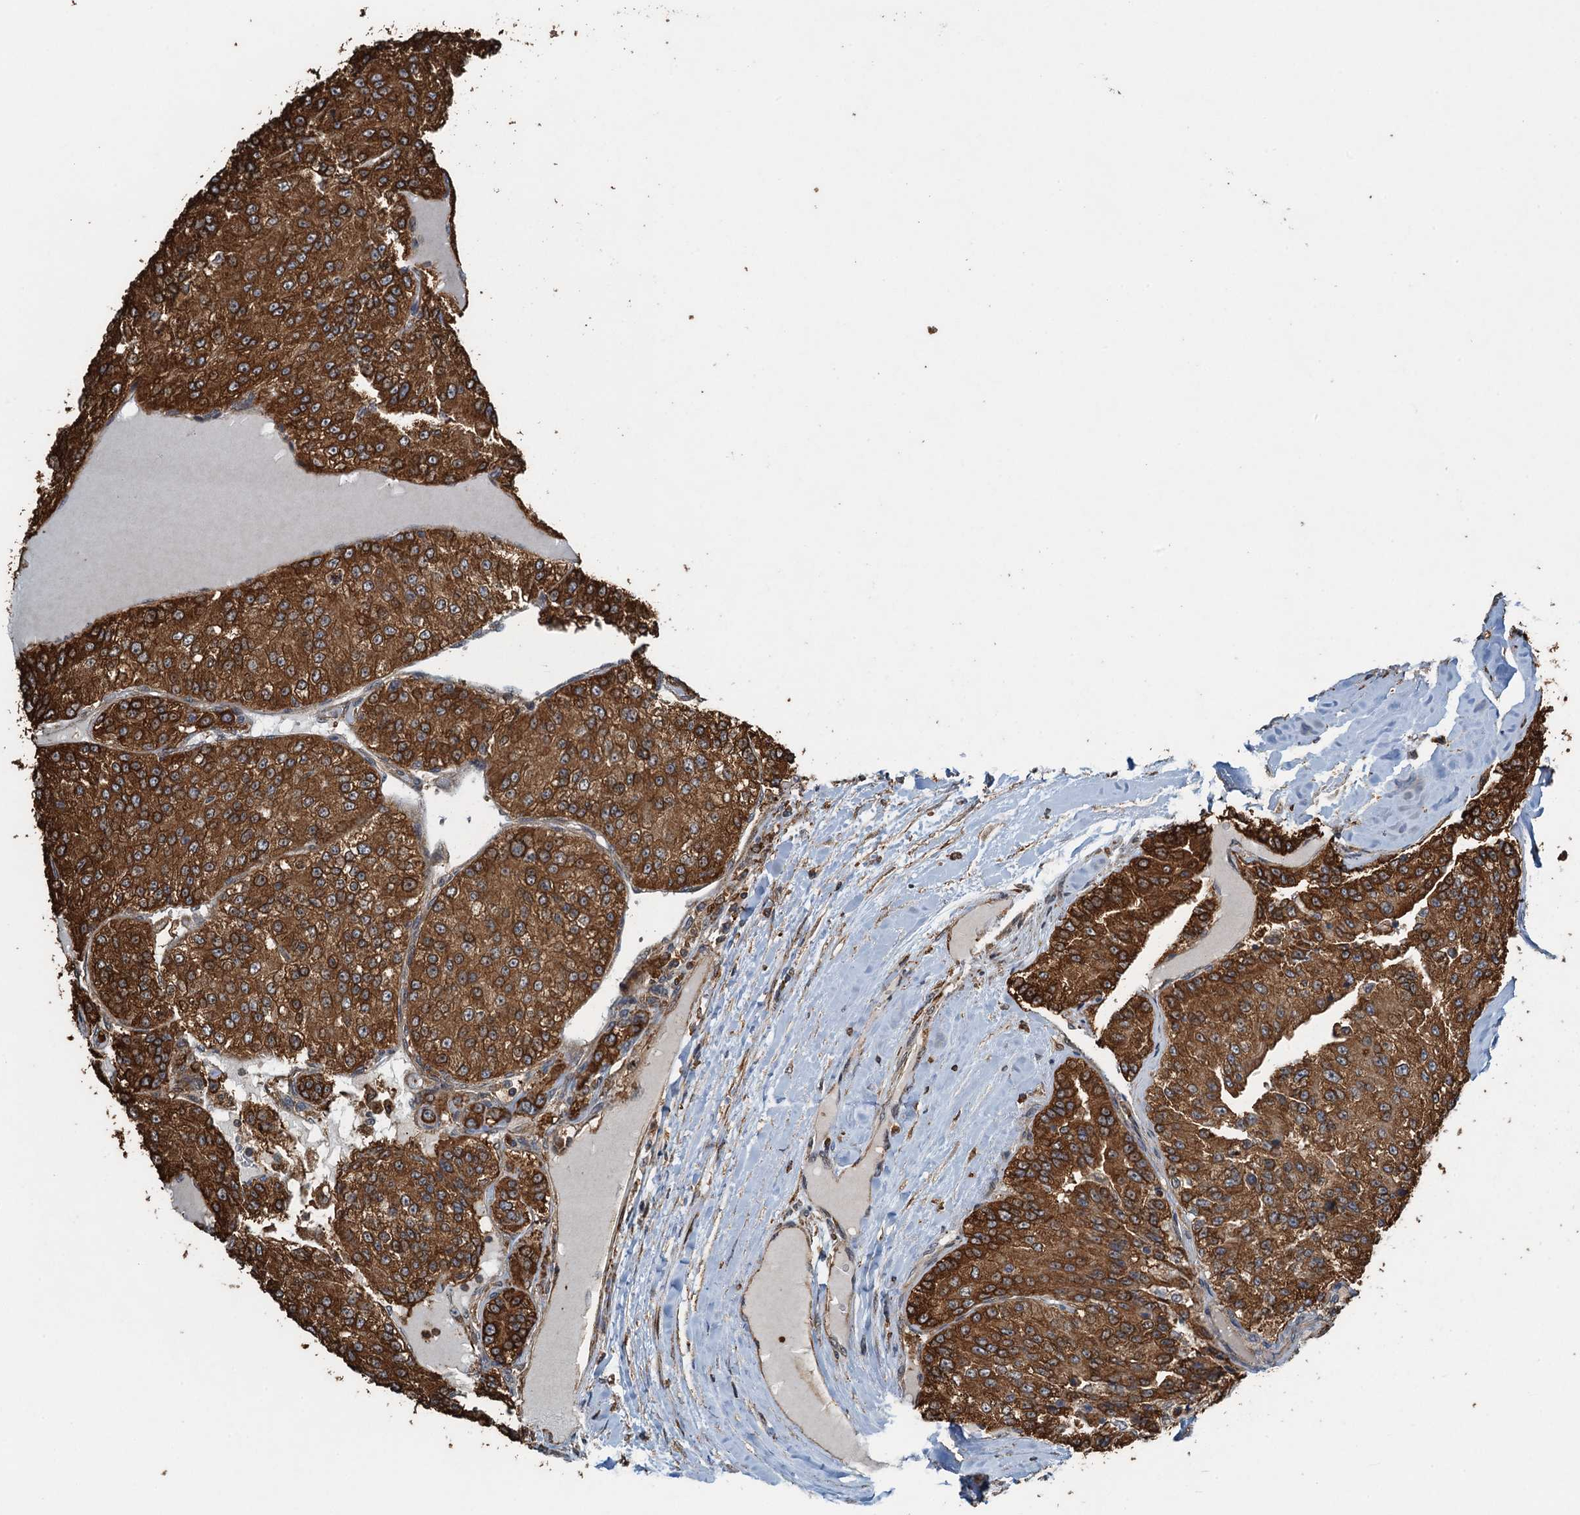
{"staining": {"intensity": "strong", "quantity": ">75%", "location": "cytoplasmic/membranous"}, "tissue": "renal cancer", "cell_type": "Tumor cells", "image_type": "cancer", "snomed": [{"axis": "morphology", "description": "Adenocarcinoma, NOS"}, {"axis": "topography", "description": "Kidney"}], "caption": "Protein expression analysis of human renal cancer (adenocarcinoma) reveals strong cytoplasmic/membranous positivity in approximately >75% of tumor cells. The protein is stained brown, and the nuclei are stained in blue (DAB (3,3'-diaminobenzidine) IHC with brightfield microscopy, high magnification).", "gene": "WHAMM", "patient": {"sex": "female", "age": 63}}